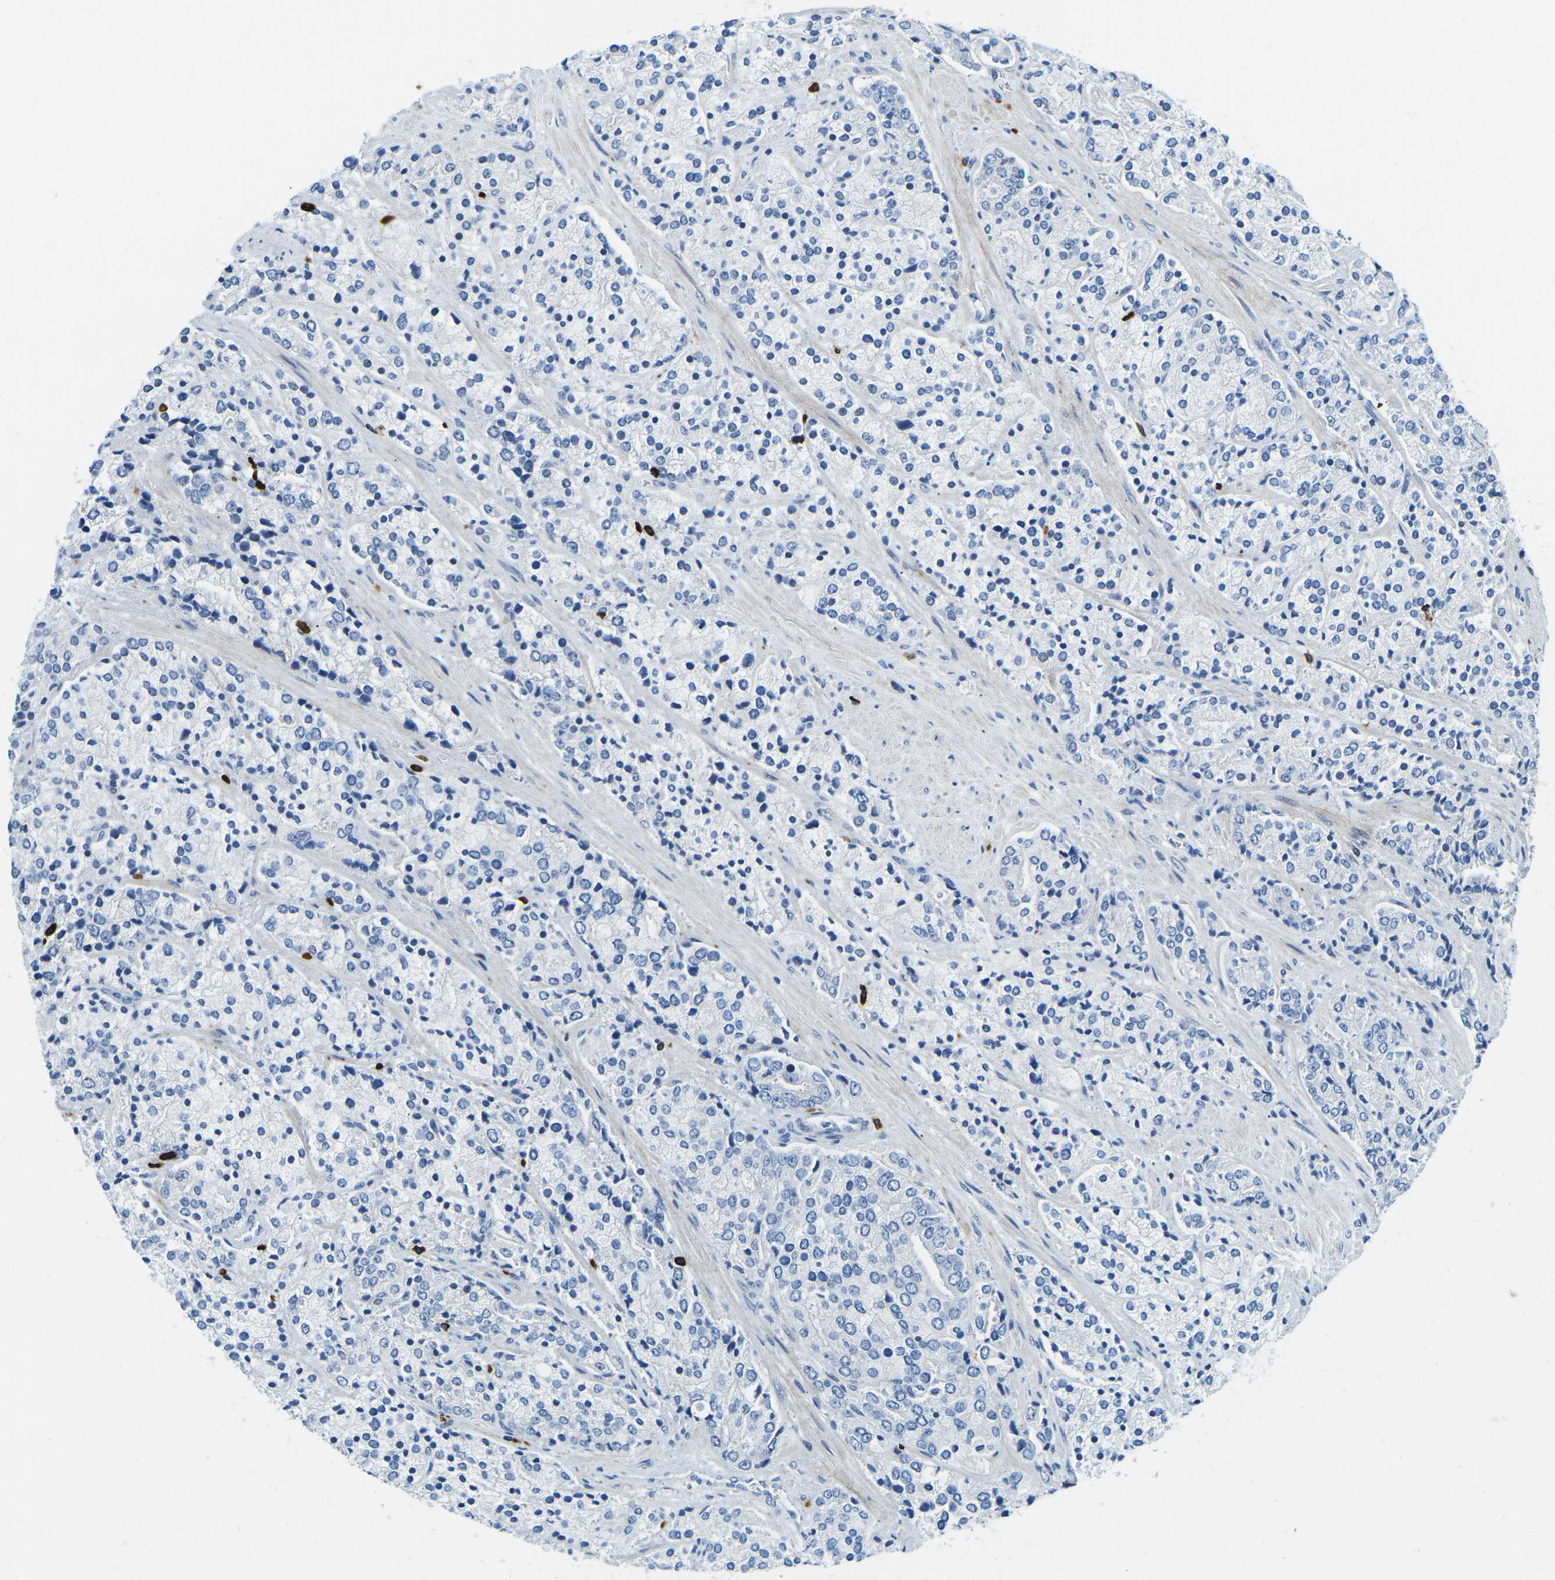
{"staining": {"intensity": "negative", "quantity": "none", "location": "none"}, "tissue": "prostate cancer", "cell_type": "Tumor cells", "image_type": "cancer", "snomed": [{"axis": "morphology", "description": "Adenocarcinoma, High grade"}, {"axis": "topography", "description": "Prostate"}], "caption": "This is a histopathology image of immunohistochemistry staining of prostate adenocarcinoma (high-grade), which shows no staining in tumor cells.", "gene": "CFB", "patient": {"sex": "male", "age": 71}}